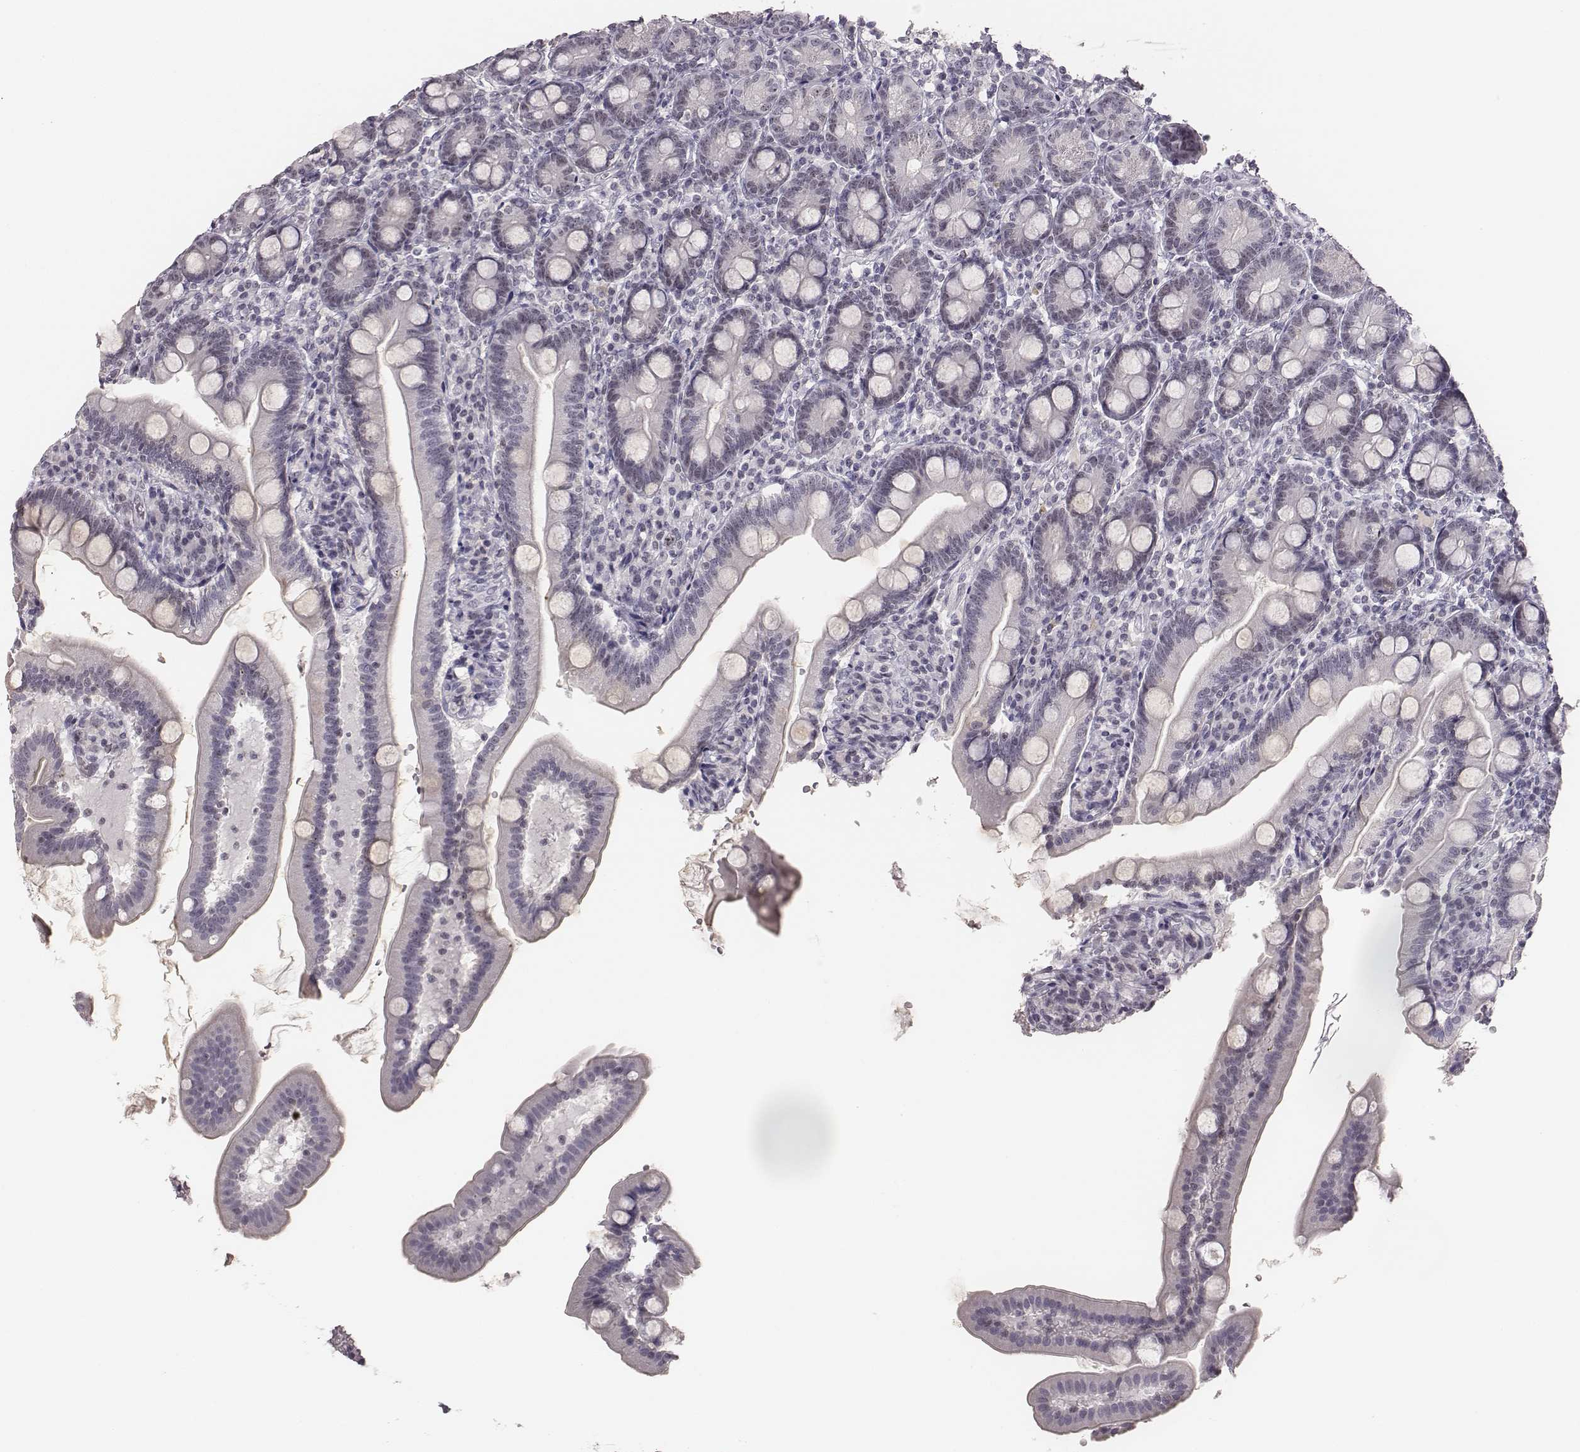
{"staining": {"intensity": "moderate", "quantity": "25%-75%", "location": "nuclear"}, "tissue": "duodenum", "cell_type": "Glandular cells", "image_type": "normal", "snomed": [{"axis": "morphology", "description": "Normal tissue, NOS"}, {"axis": "topography", "description": "Duodenum"}], "caption": "A brown stain shows moderate nuclear positivity of a protein in glandular cells of benign duodenum. (DAB = brown stain, brightfield microscopy at high magnification).", "gene": "NIFK", "patient": {"sex": "female", "age": 67}}